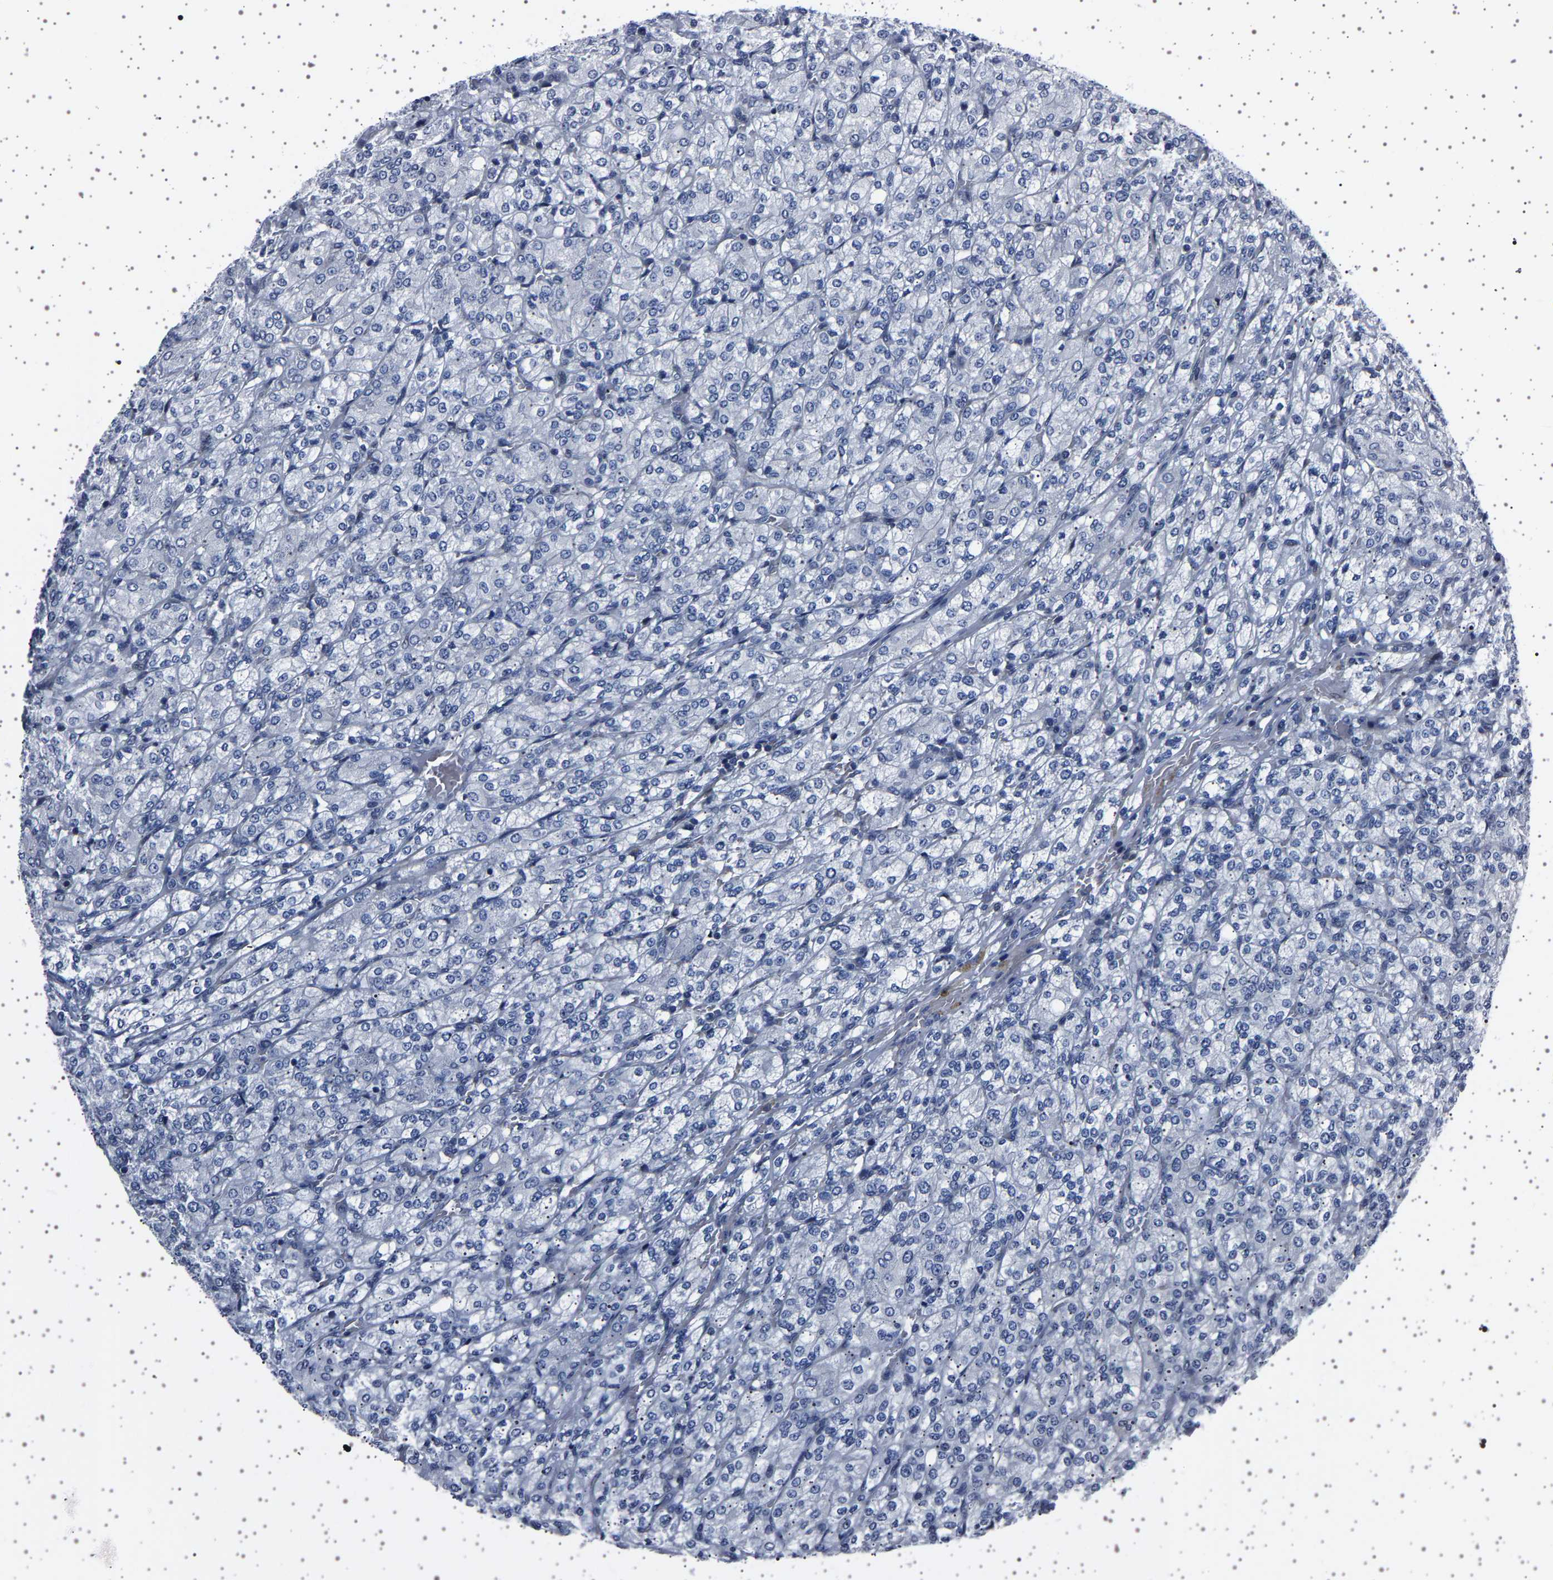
{"staining": {"intensity": "negative", "quantity": "none", "location": "none"}, "tissue": "renal cancer", "cell_type": "Tumor cells", "image_type": "cancer", "snomed": [{"axis": "morphology", "description": "Adenocarcinoma, NOS"}, {"axis": "topography", "description": "Kidney"}], "caption": "Renal adenocarcinoma was stained to show a protein in brown. There is no significant positivity in tumor cells. (DAB (3,3'-diaminobenzidine) immunohistochemistry (IHC) with hematoxylin counter stain).", "gene": "PAK5", "patient": {"sex": "male", "age": 77}}